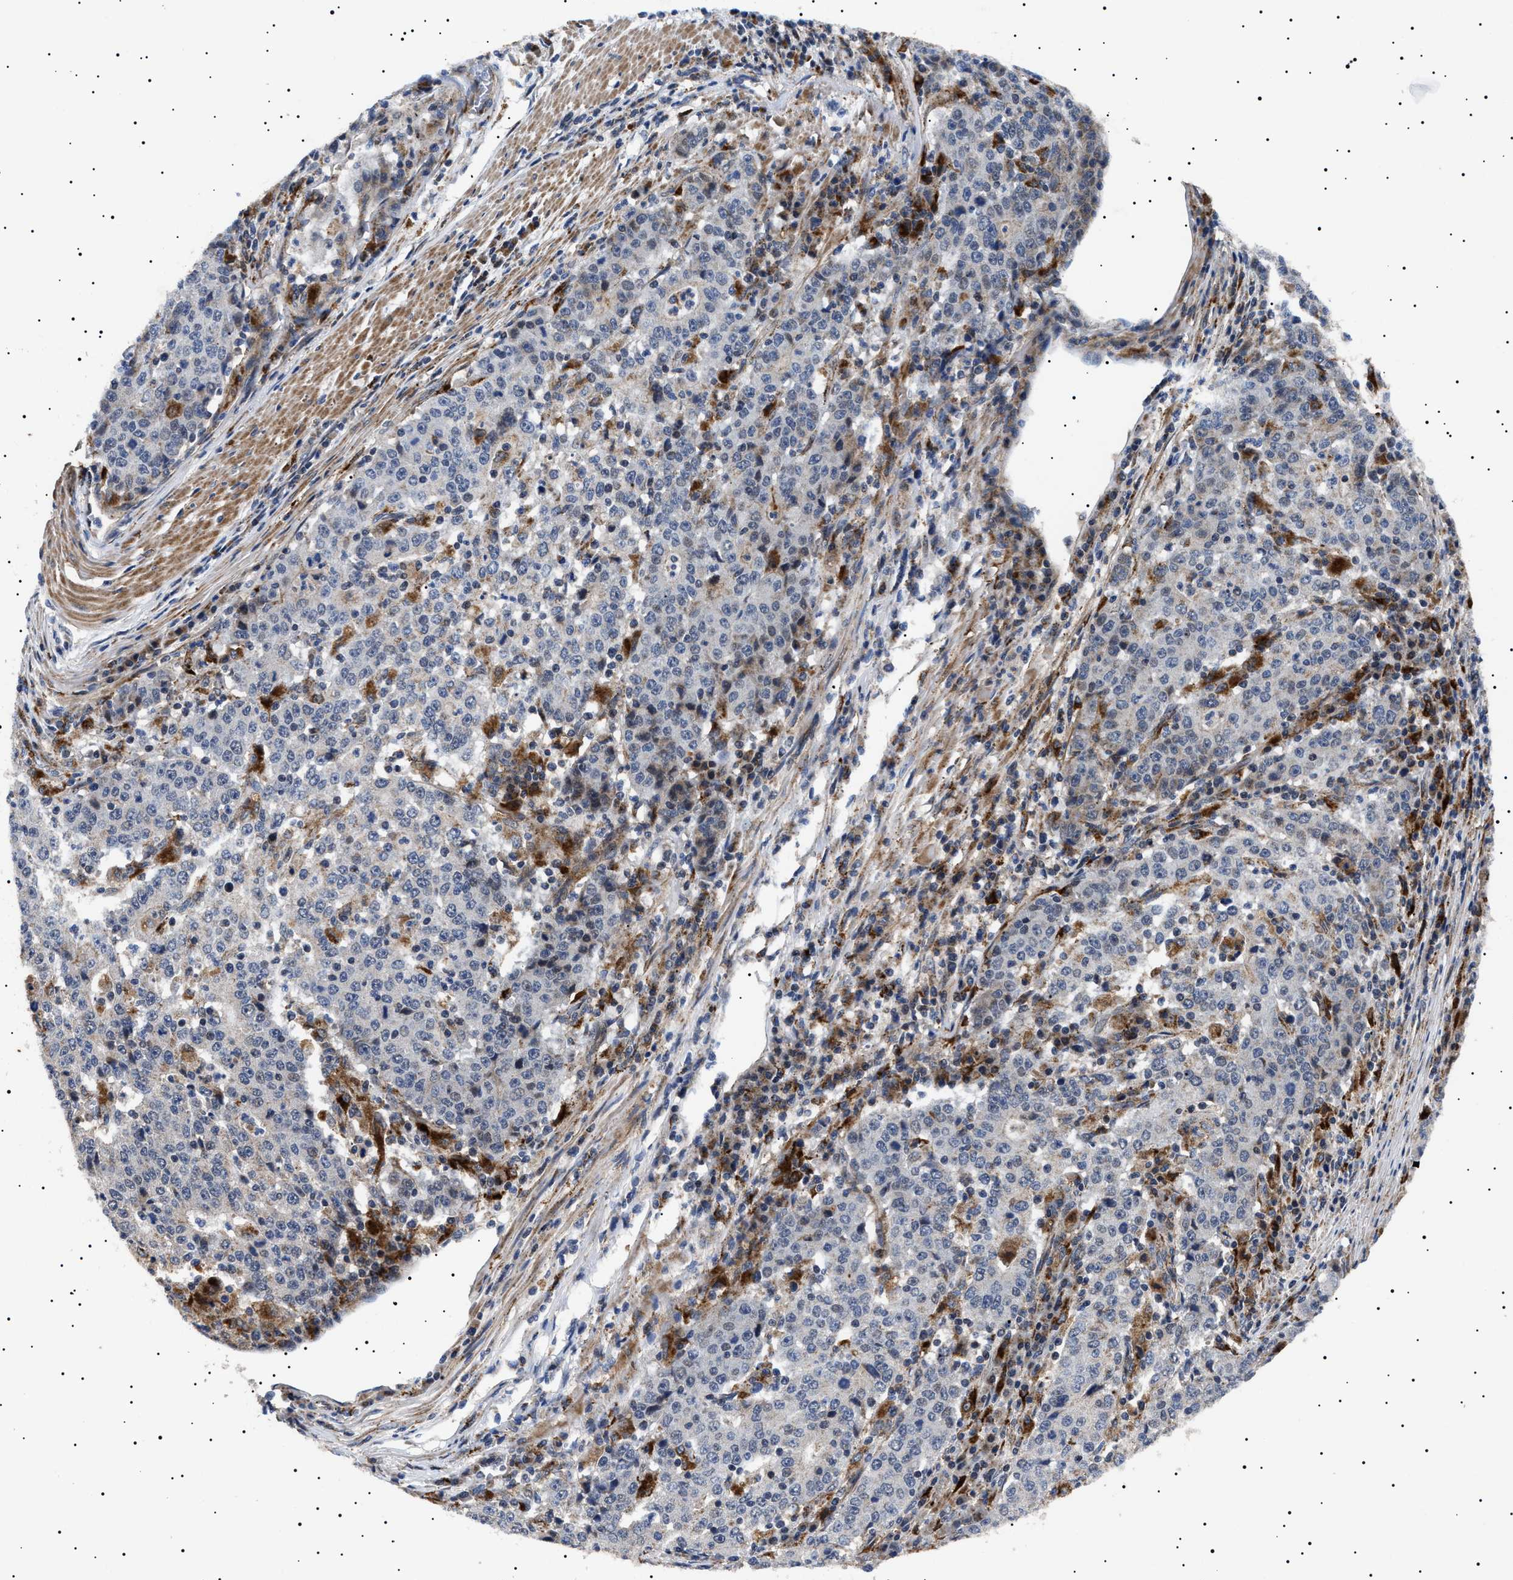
{"staining": {"intensity": "negative", "quantity": "none", "location": "none"}, "tissue": "stomach cancer", "cell_type": "Tumor cells", "image_type": "cancer", "snomed": [{"axis": "morphology", "description": "Adenocarcinoma, NOS"}, {"axis": "topography", "description": "Stomach"}], "caption": "Image shows no protein staining in tumor cells of adenocarcinoma (stomach) tissue. The staining is performed using DAB (3,3'-diaminobenzidine) brown chromogen with nuclei counter-stained in using hematoxylin.", "gene": "RAB34", "patient": {"sex": "male", "age": 59}}